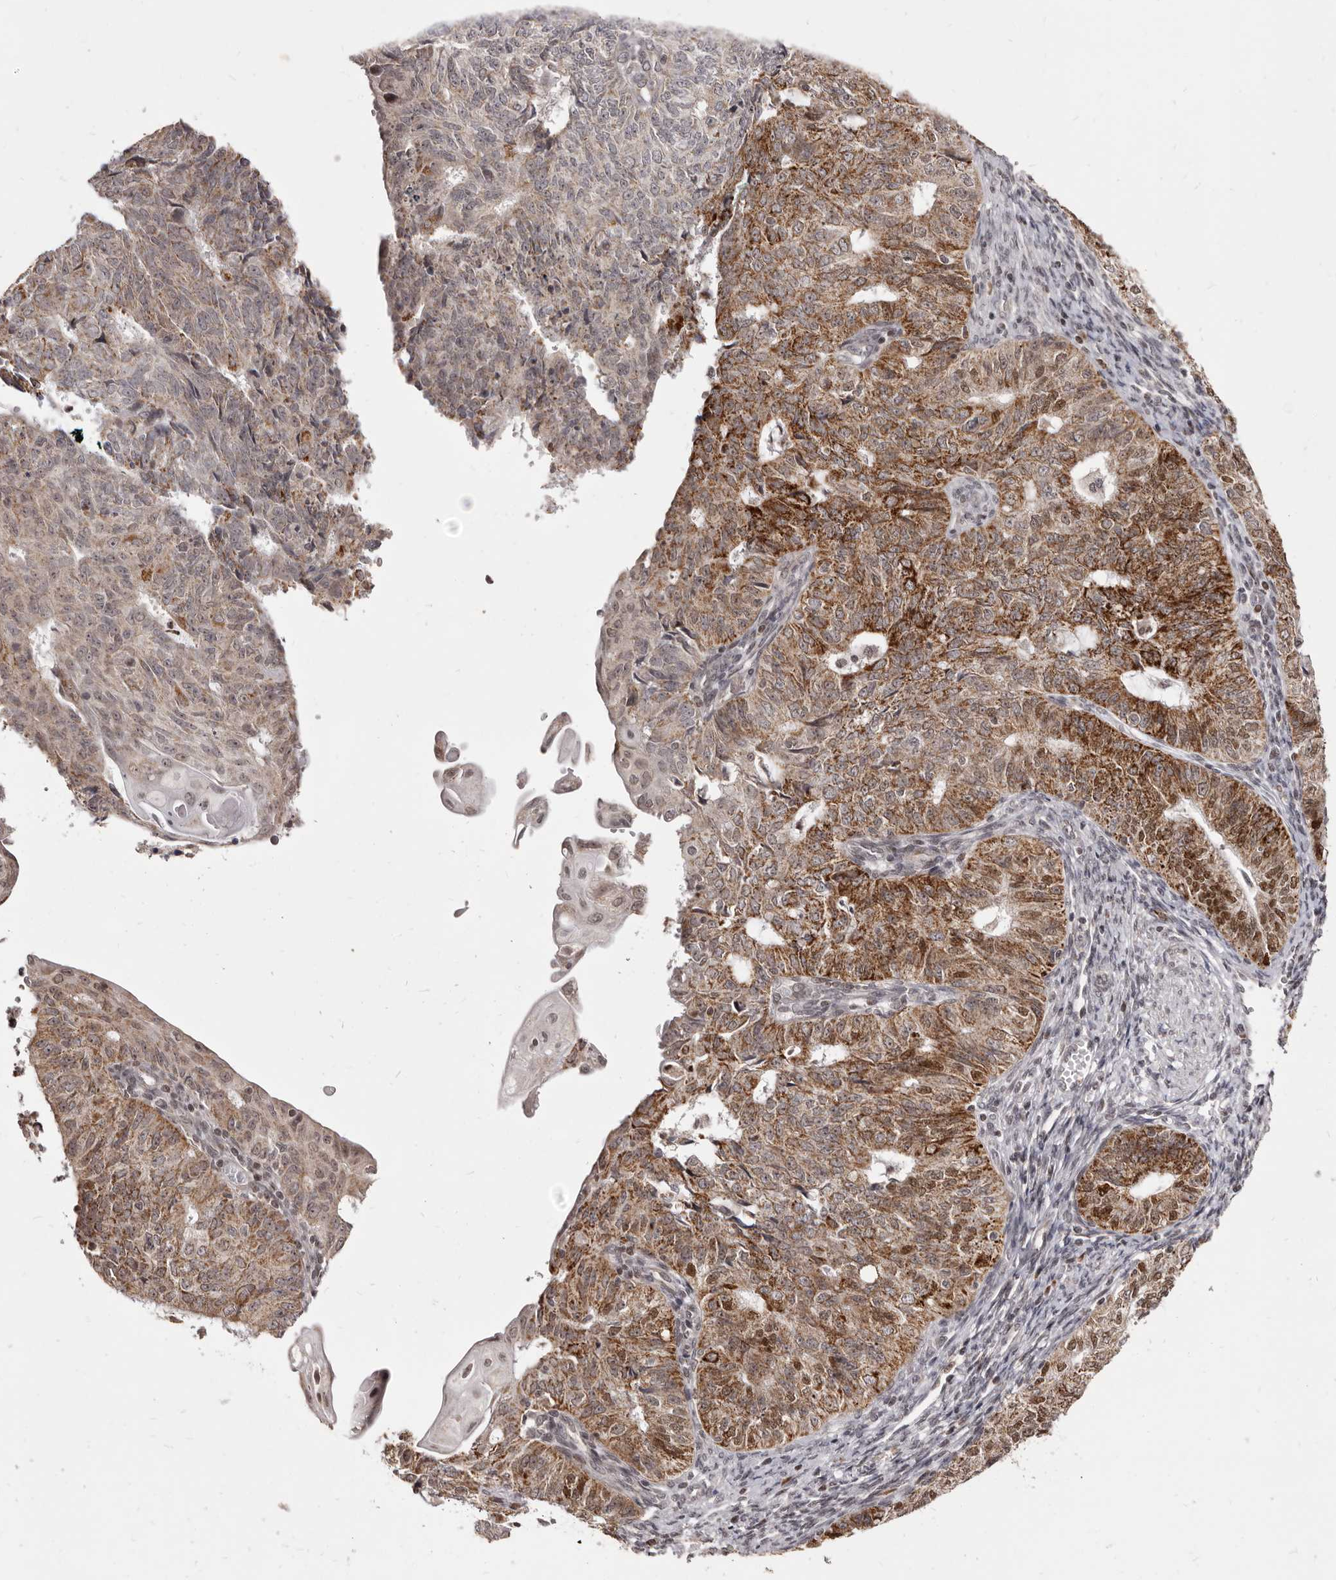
{"staining": {"intensity": "moderate", "quantity": ">75%", "location": "cytoplasmic/membranous,nuclear"}, "tissue": "endometrial cancer", "cell_type": "Tumor cells", "image_type": "cancer", "snomed": [{"axis": "morphology", "description": "Adenocarcinoma, NOS"}, {"axis": "topography", "description": "Endometrium"}], "caption": "There is medium levels of moderate cytoplasmic/membranous and nuclear expression in tumor cells of adenocarcinoma (endometrial), as demonstrated by immunohistochemical staining (brown color).", "gene": "THUMPD1", "patient": {"sex": "female", "age": 32}}